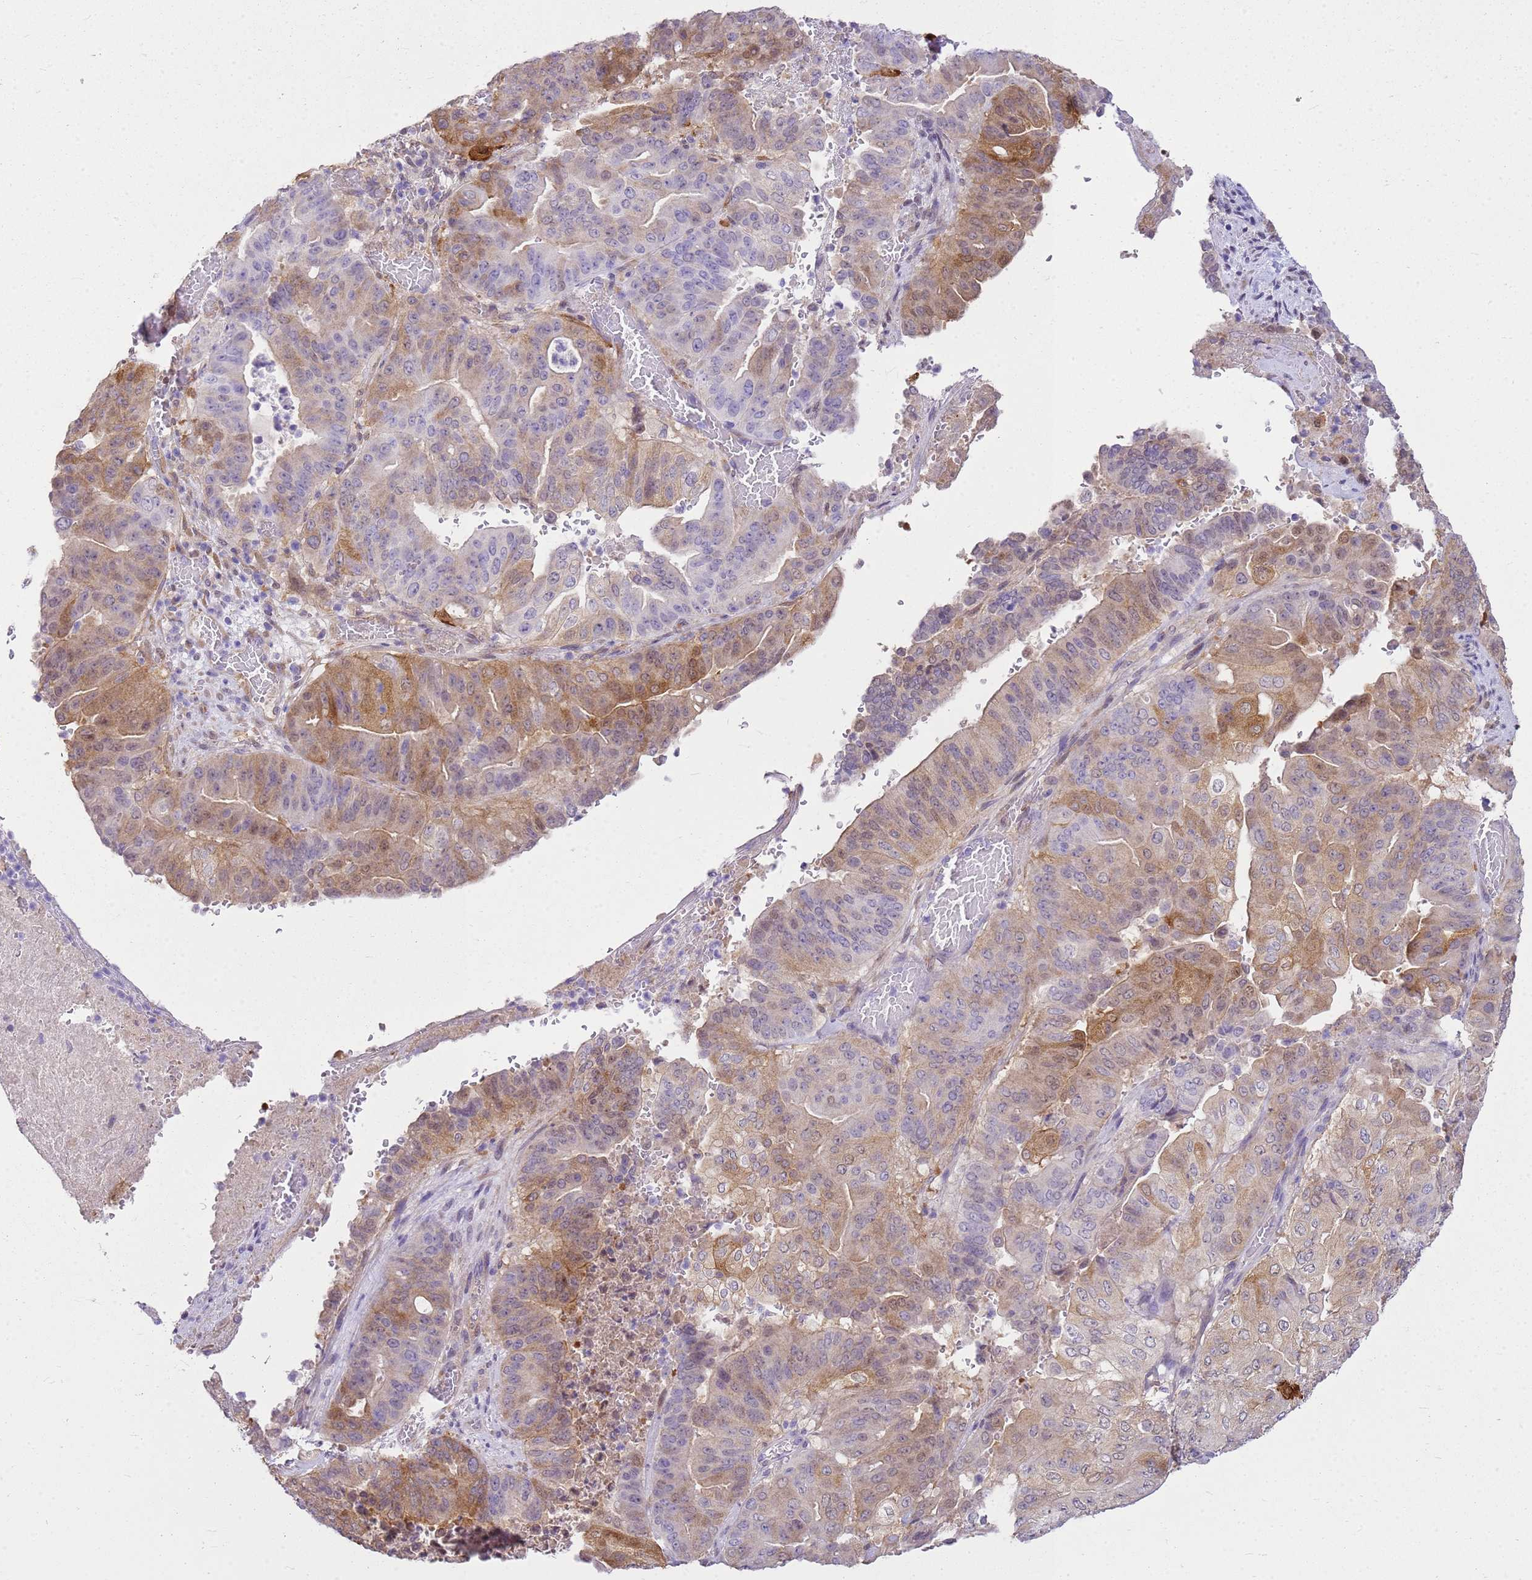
{"staining": {"intensity": "moderate", "quantity": "25%-75%", "location": "cytoplasmic/membranous"}, "tissue": "pancreatic cancer", "cell_type": "Tumor cells", "image_type": "cancer", "snomed": [{"axis": "morphology", "description": "Adenocarcinoma, NOS"}, {"axis": "topography", "description": "Pancreas"}], "caption": "There is medium levels of moderate cytoplasmic/membranous staining in tumor cells of pancreatic adenocarcinoma, as demonstrated by immunohistochemical staining (brown color).", "gene": "HSPB1", "patient": {"sex": "female", "age": 77}}